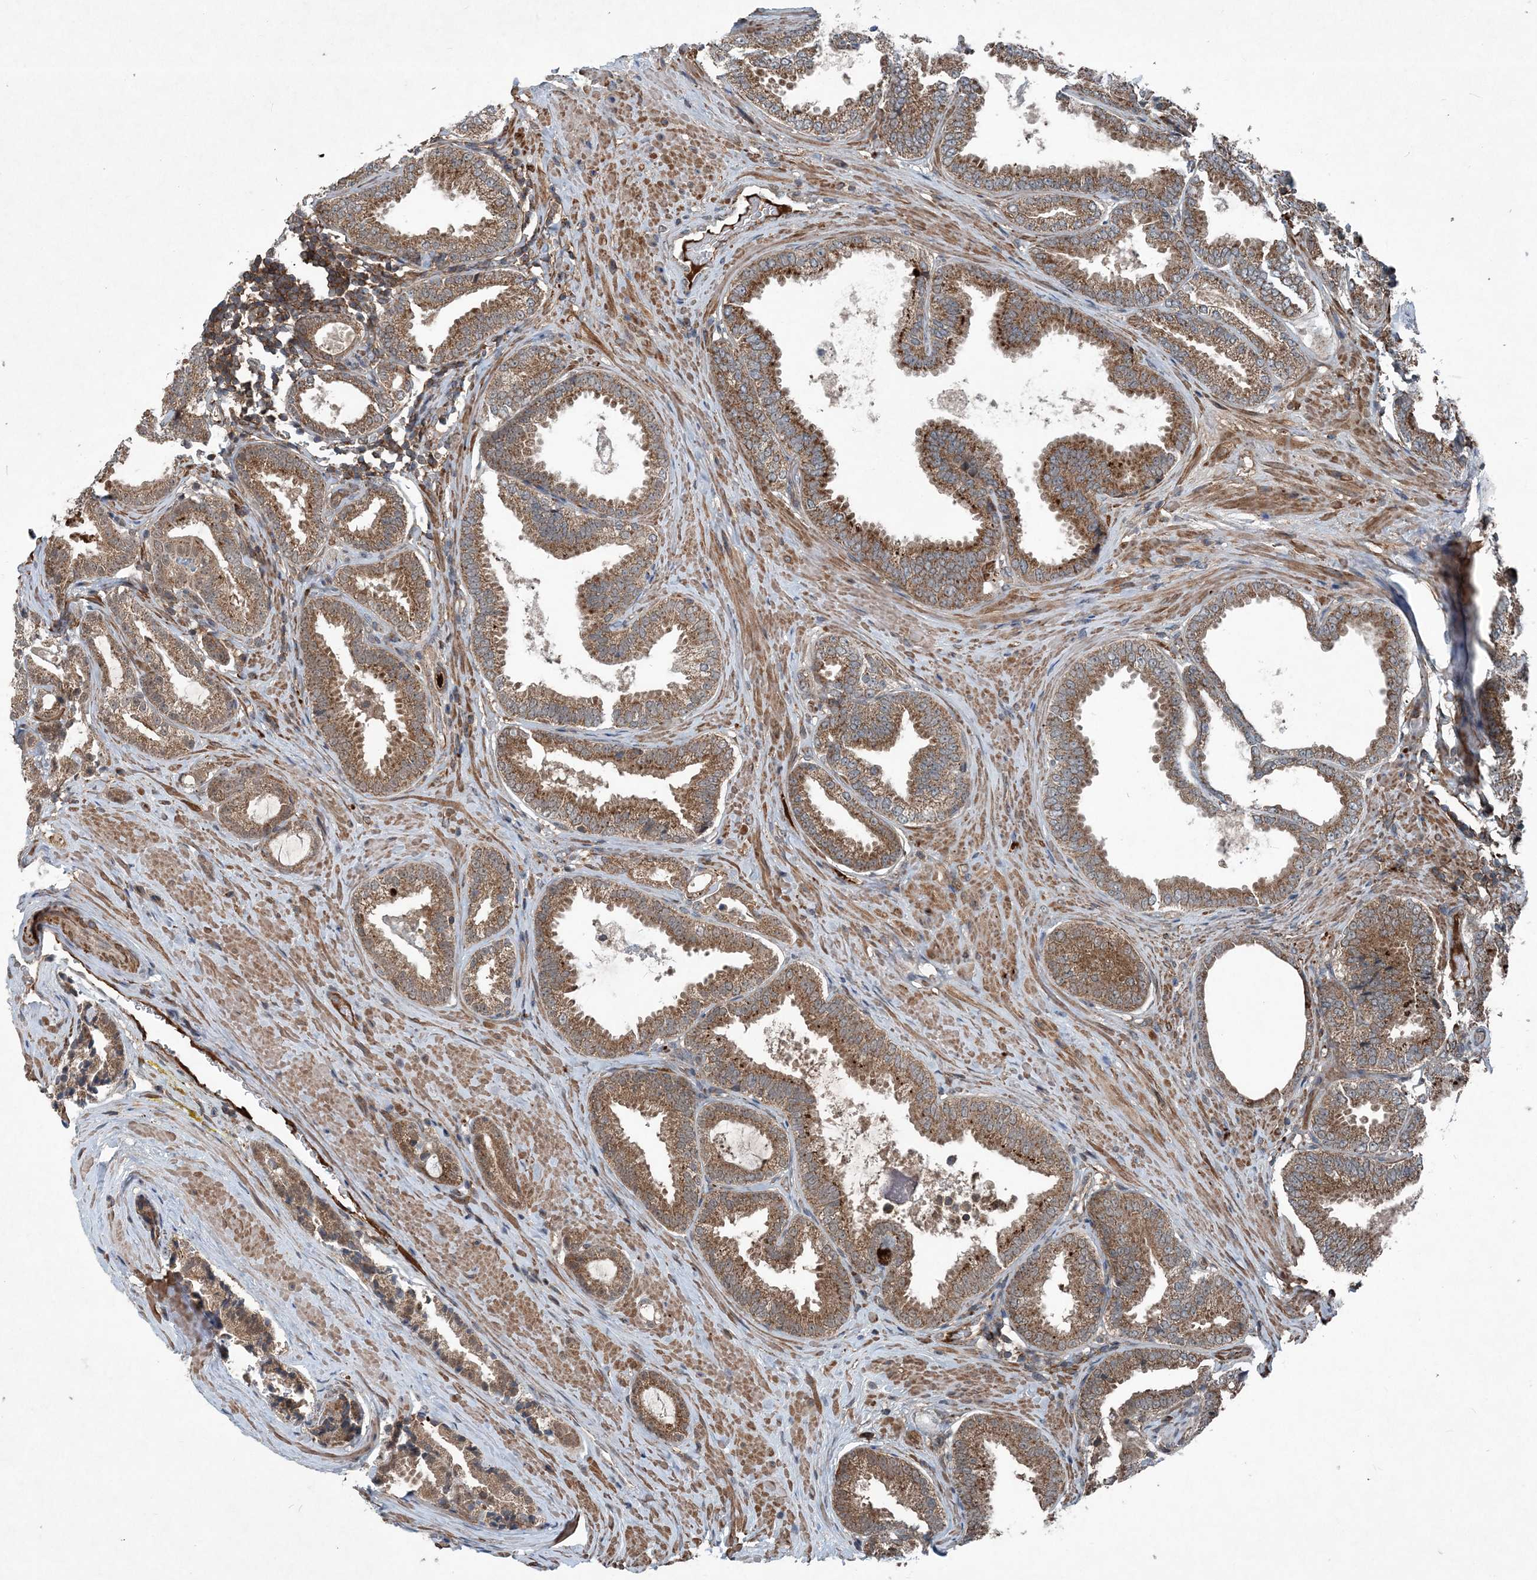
{"staining": {"intensity": "moderate", "quantity": ">75%", "location": "cytoplasmic/membranous"}, "tissue": "prostate cancer", "cell_type": "Tumor cells", "image_type": "cancer", "snomed": [{"axis": "morphology", "description": "Adenocarcinoma, Low grade"}, {"axis": "topography", "description": "Prostate"}], "caption": "Tumor cells reveal medium levels of moderate cytoplasmic/membranous expression in approximately >75% of cells in human prostate cancer.", "gene": "NDUFA2", "patient": {"sex": "male", "age": 71}}